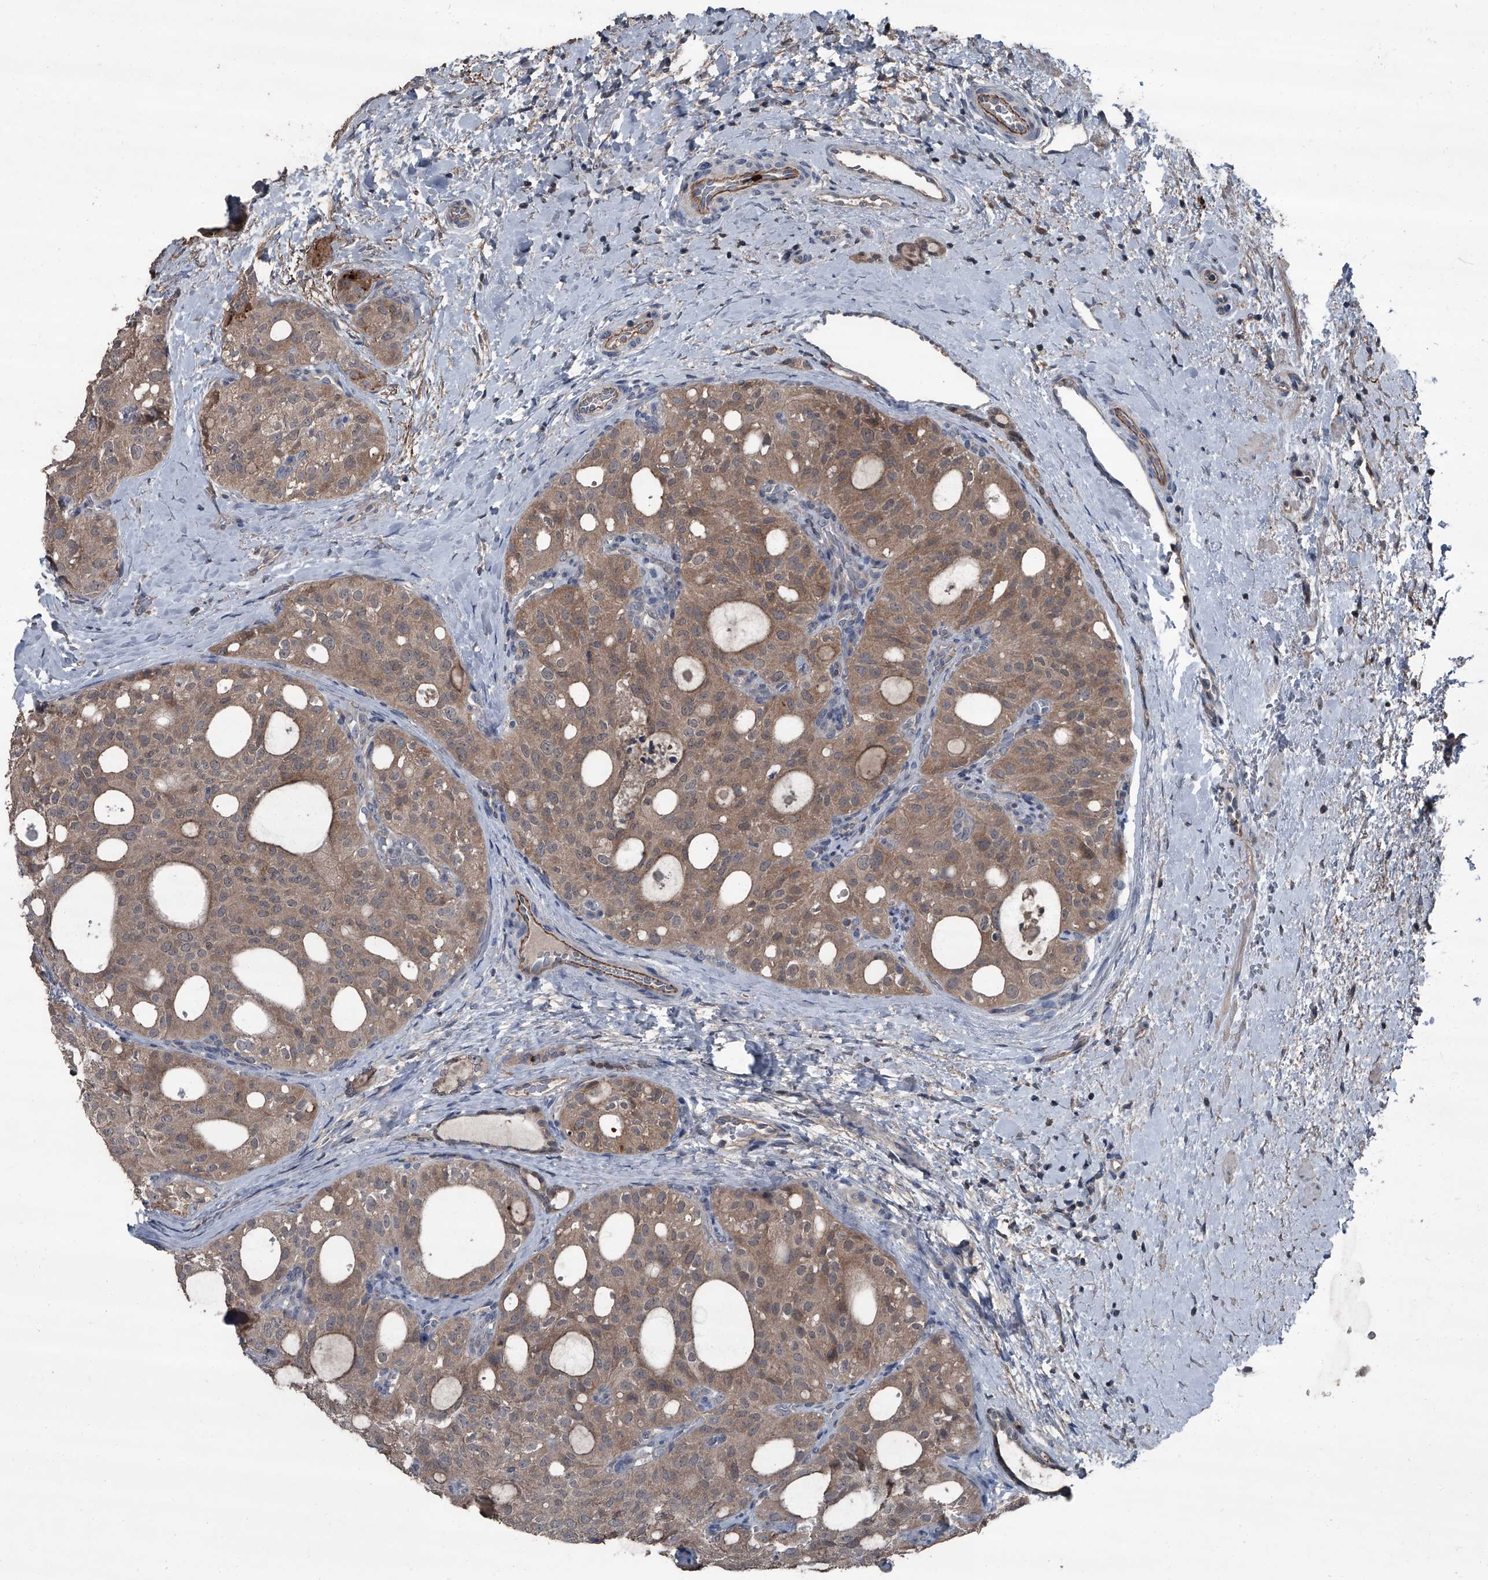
{"staining": {"intensity": "weak", "quantity": ">75%", "location": "cytoplasmic/membranous"}, "tissue": "thyroid cancer", "cell_type": "Tumor cells", "image_type": "cancer", "snomed": [{"axis": "morphology", "description": "Follicular adenoma carcinoma, NOS"}, {"axis": "topography", "description": "Thyroid gland"}], "caption": "This photomicrograph displays IHC staining of human thyroid cancer, with low weak cytoplasmic/membranous staining in approximately >75% of tumor cells.", "gene": "OARD1", "patient": {"sex": "male", "age": 75}}